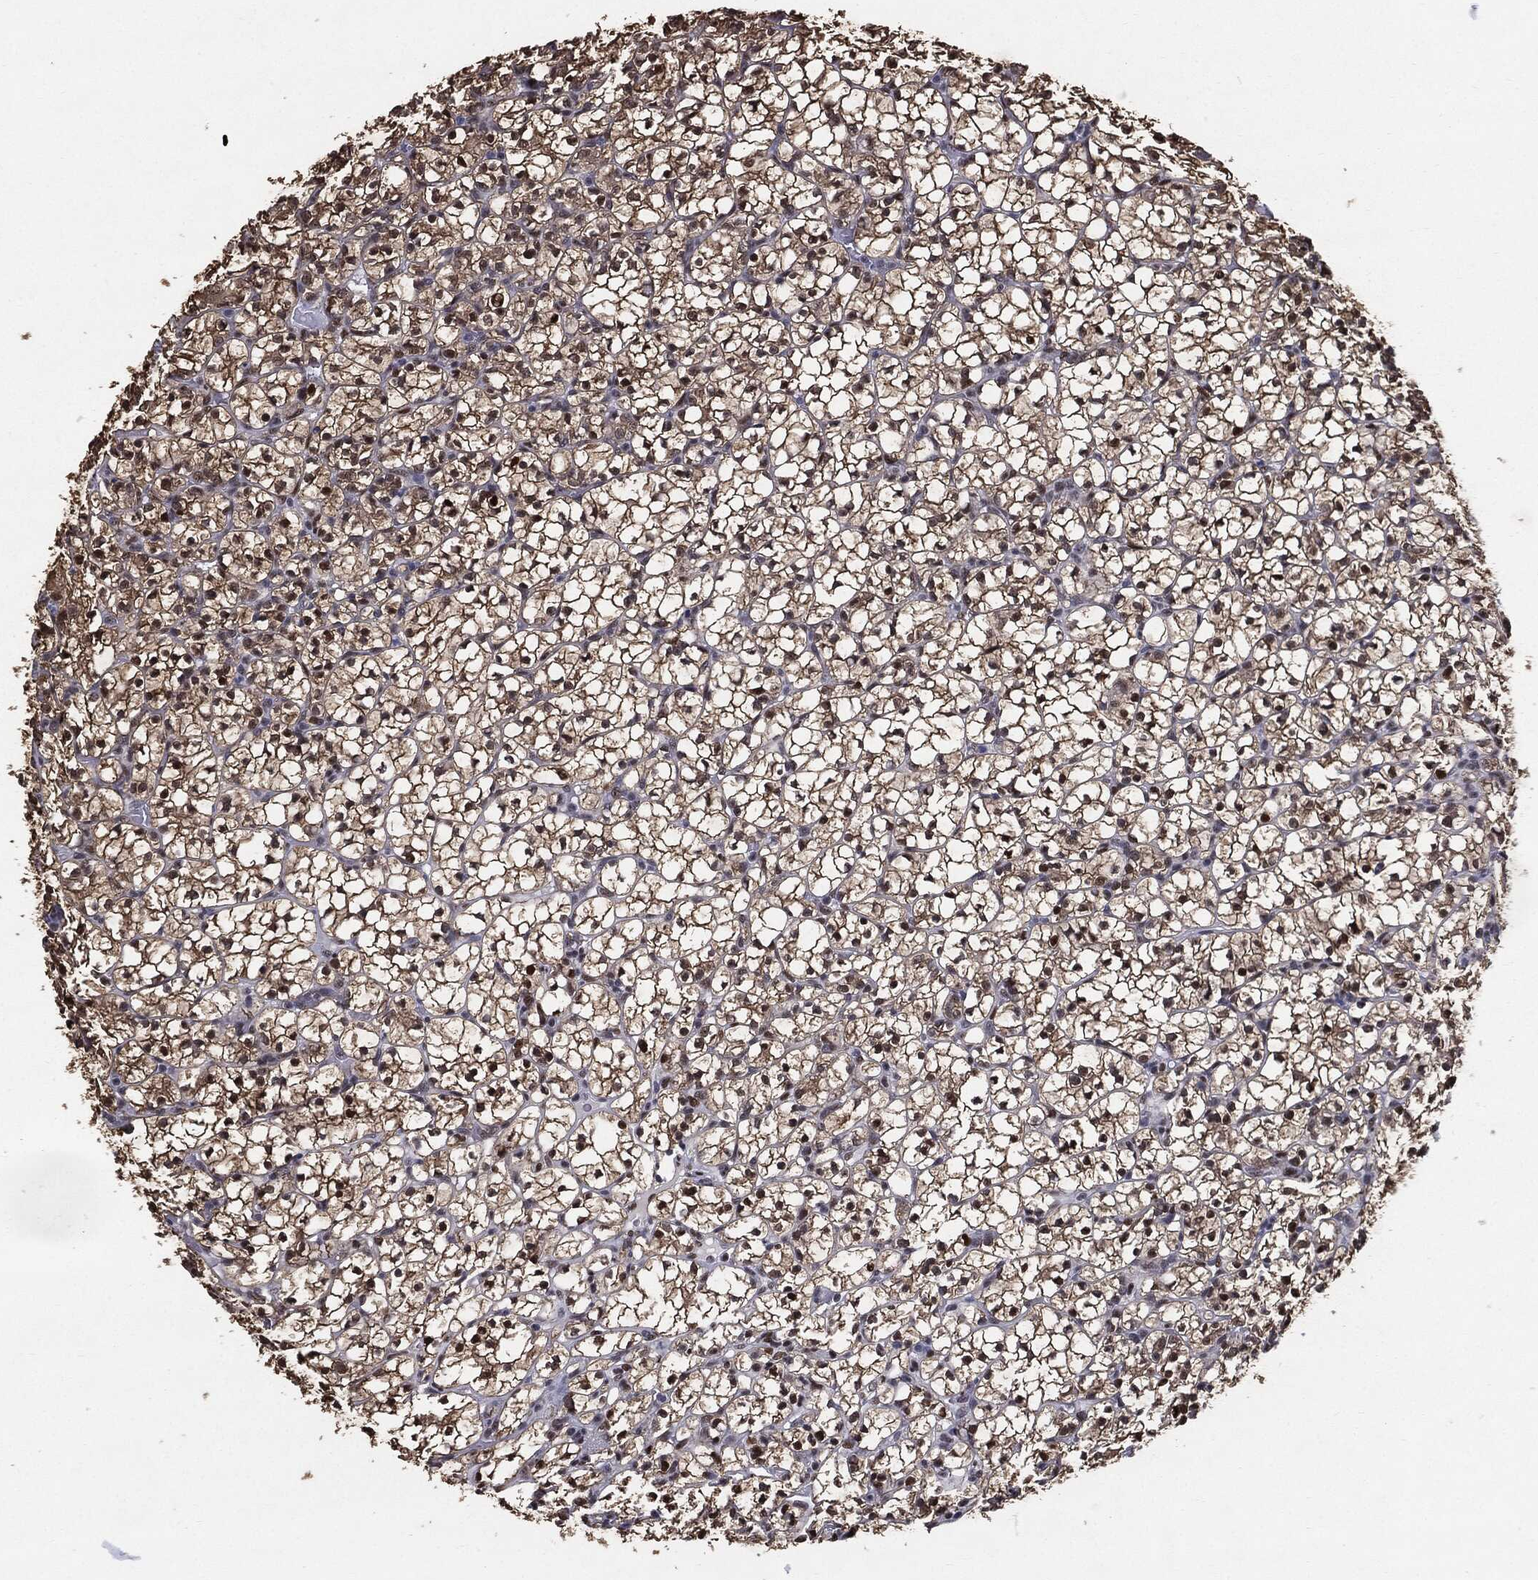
{"staining": {"intensity": "strong", "quantity": "25%-75%", "location": "cytoplasmic/membranous,nuclear"}, "tissue": "renal cancer", "cell_type": "Tumor cells", "image_type": "cancer", "snomed": [{"axis": "morphology", "description": "Adenocarcinoma, NOS"}, {"axis": "topography", "description": "Kidney"}], "caption": "DAB immunohistochemical staining of human renal cancer reveals strong cytoplasmic/membranous and nuclear protein expression in approximately 25%-75% of tumor cells.", "gene": "JUN", "patient": {"sex": "female", "age": 89}}